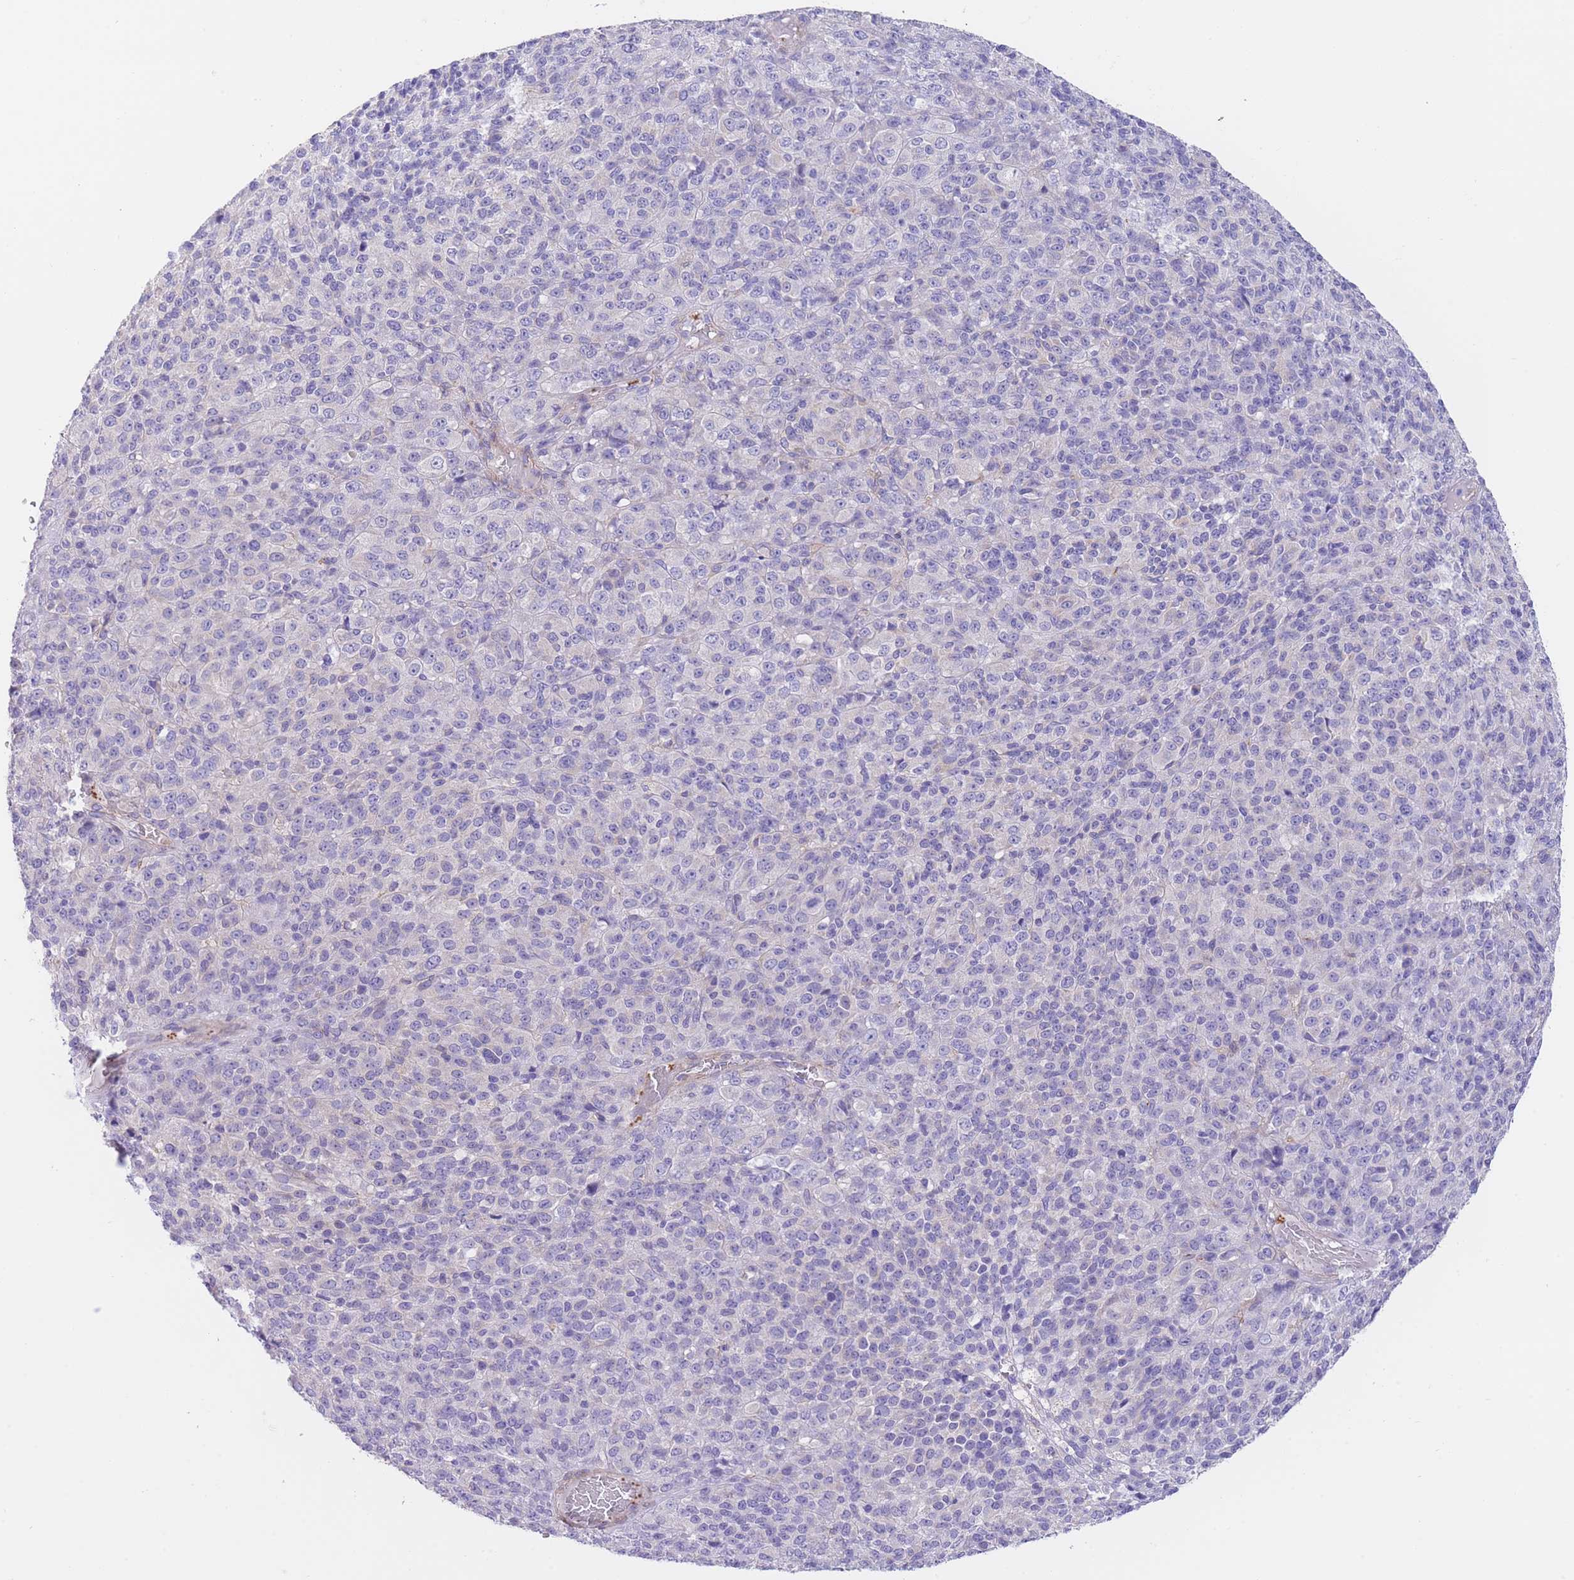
{"staining": {"intensity": "negative", "quantity": "none", "location": "none"}, "tissue": "melanoma", "cell_type": "Tumor cells", "image_type": "cancer", "snomed": [{"axis": "morphology", "description": "Malignant melanoma, Metastatic site"}, {"axis": "topography", "description": "Brain"}], "caption": "Tumor cells are negative for protein expression in human melanoma. (Brightfield microscopy of DAB (3,3'-diaminobenzidine) IHC at high magnification).", "gene": "LDB3", "patient": {"sex": "female", "age": 56}}